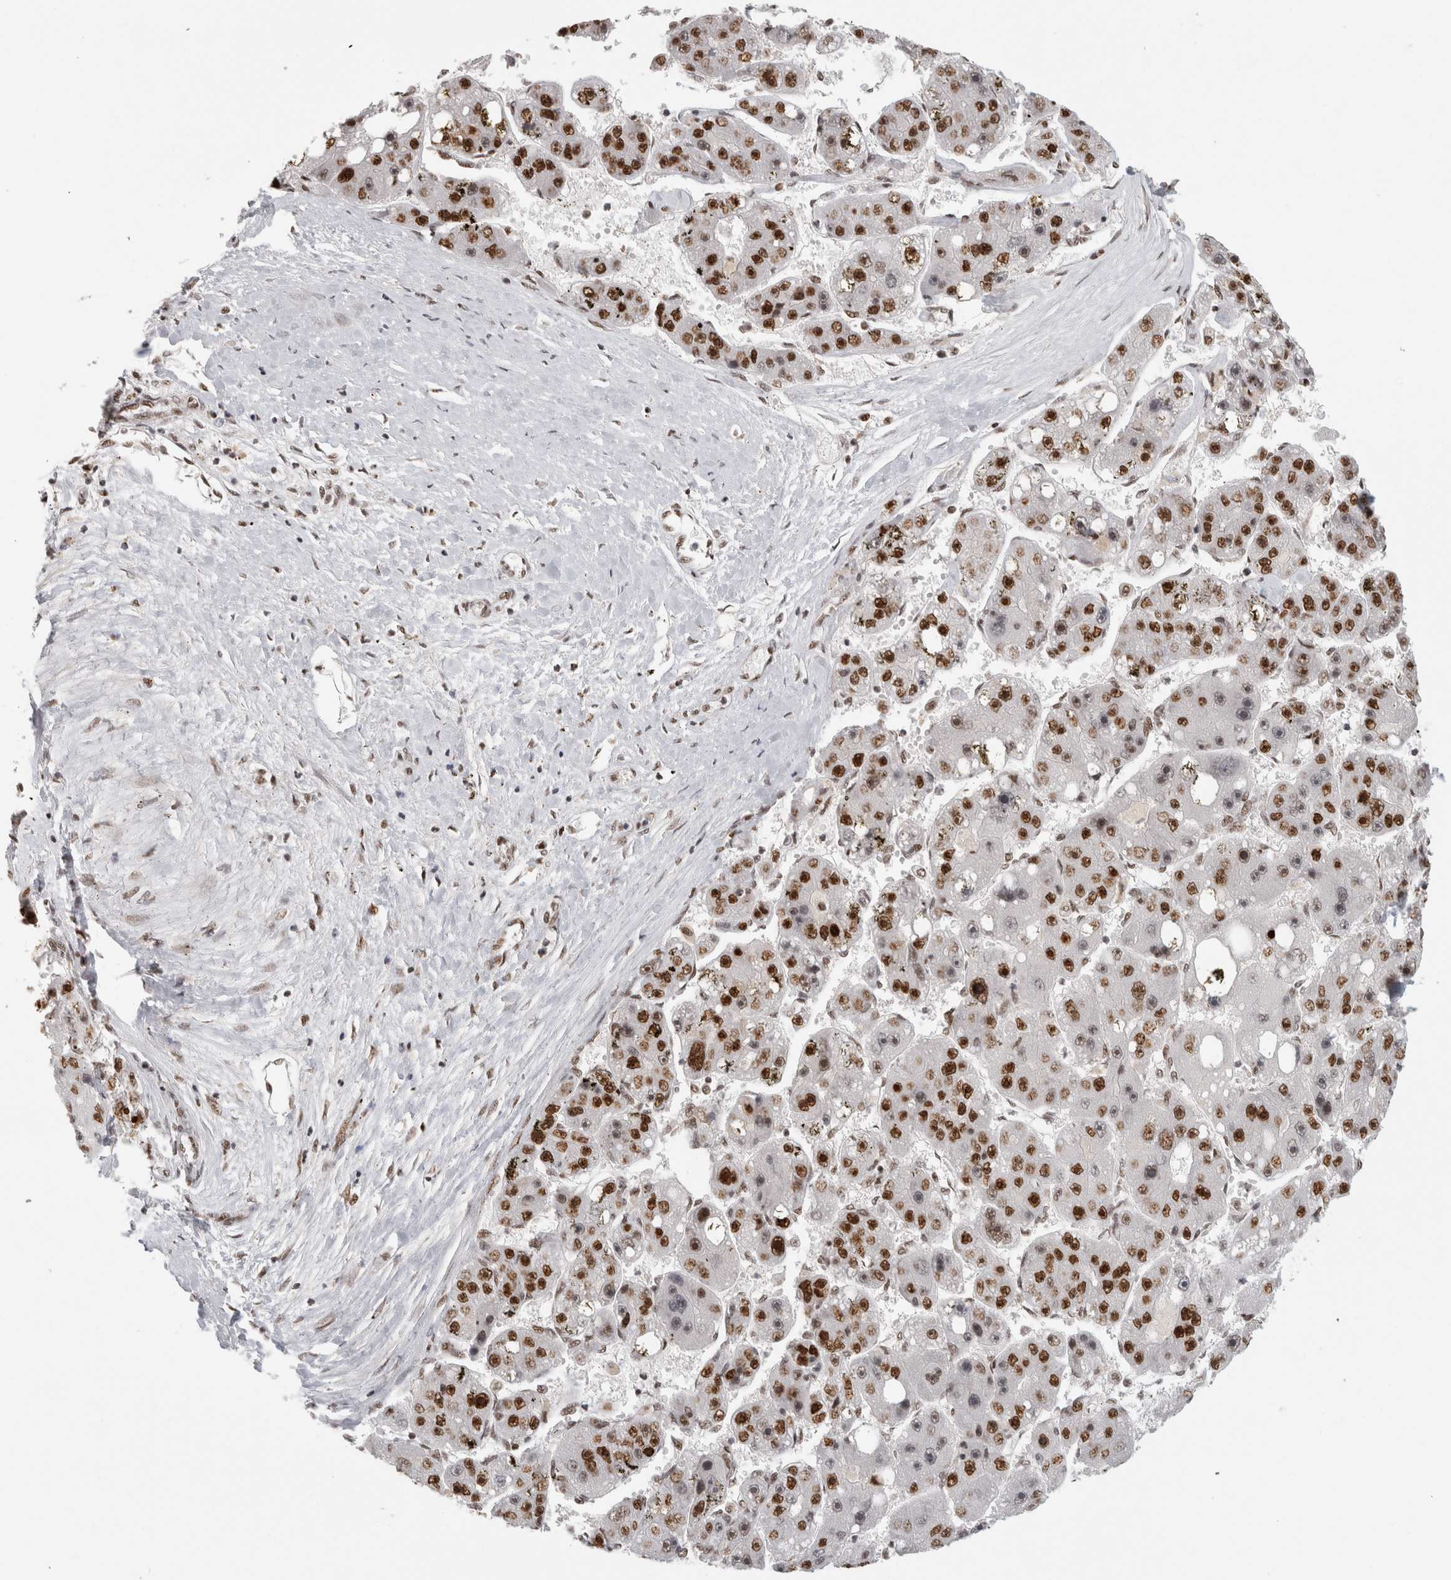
{"staining": {"intensity": "strong", "quantity": ">75%", "location": "nuclear"}, "tissue": "liver cancer", "cell_type": "Tumor cells", "image_type": "cancer", "snomed": [{"axis": "morphology", "description": "Carcinoma, Hepatocellular, NOS"}, {"axis": "topography", "description": "Liver"}], "caption": "A photomicrograph of human liver cancer stained for a protein reveals strong nuclear brown staining in tumor cells.", "gene": "EBNA1BP2", "patient": {"sex": "female", "age": 61}}